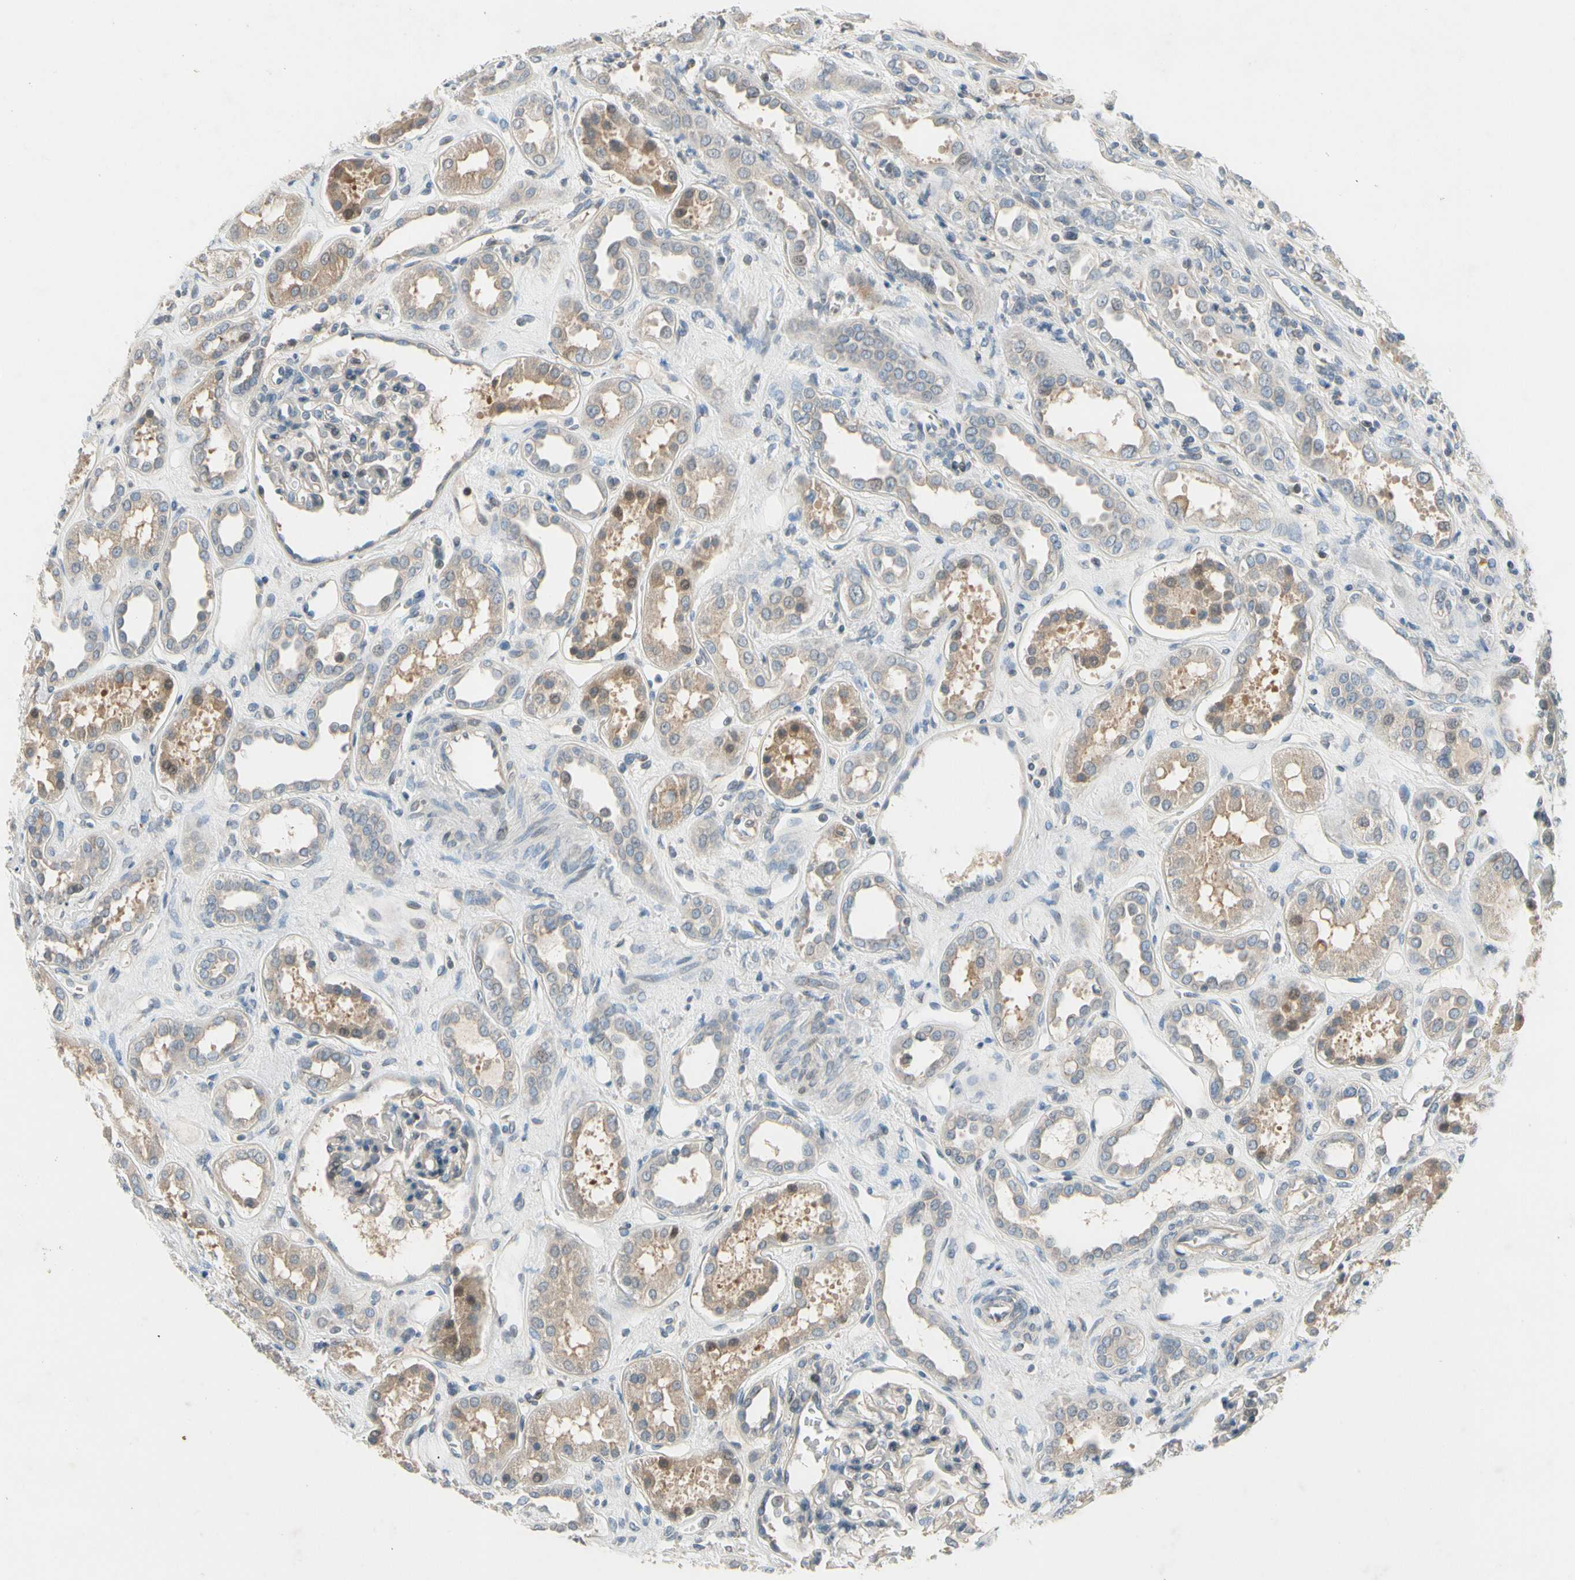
{"staining": {"intensity": "weak", "quantity": "<25%", "location": "cytoplasmic/membranous"}, "tissue": "kidney", "cell_type": "Cells in glomeruli", "image_type": "normal", "snomed": [{"axis": "morphology", "description": "Normal tissue, NOS"}, {"axis": "topography", "description": "Kidney"}], "caption": "A micrograph of human kidney is negative for staining in cells in glomeruli.", "gene": "PIP5K1B", "patient": {"sex": "male", "age": 59}}